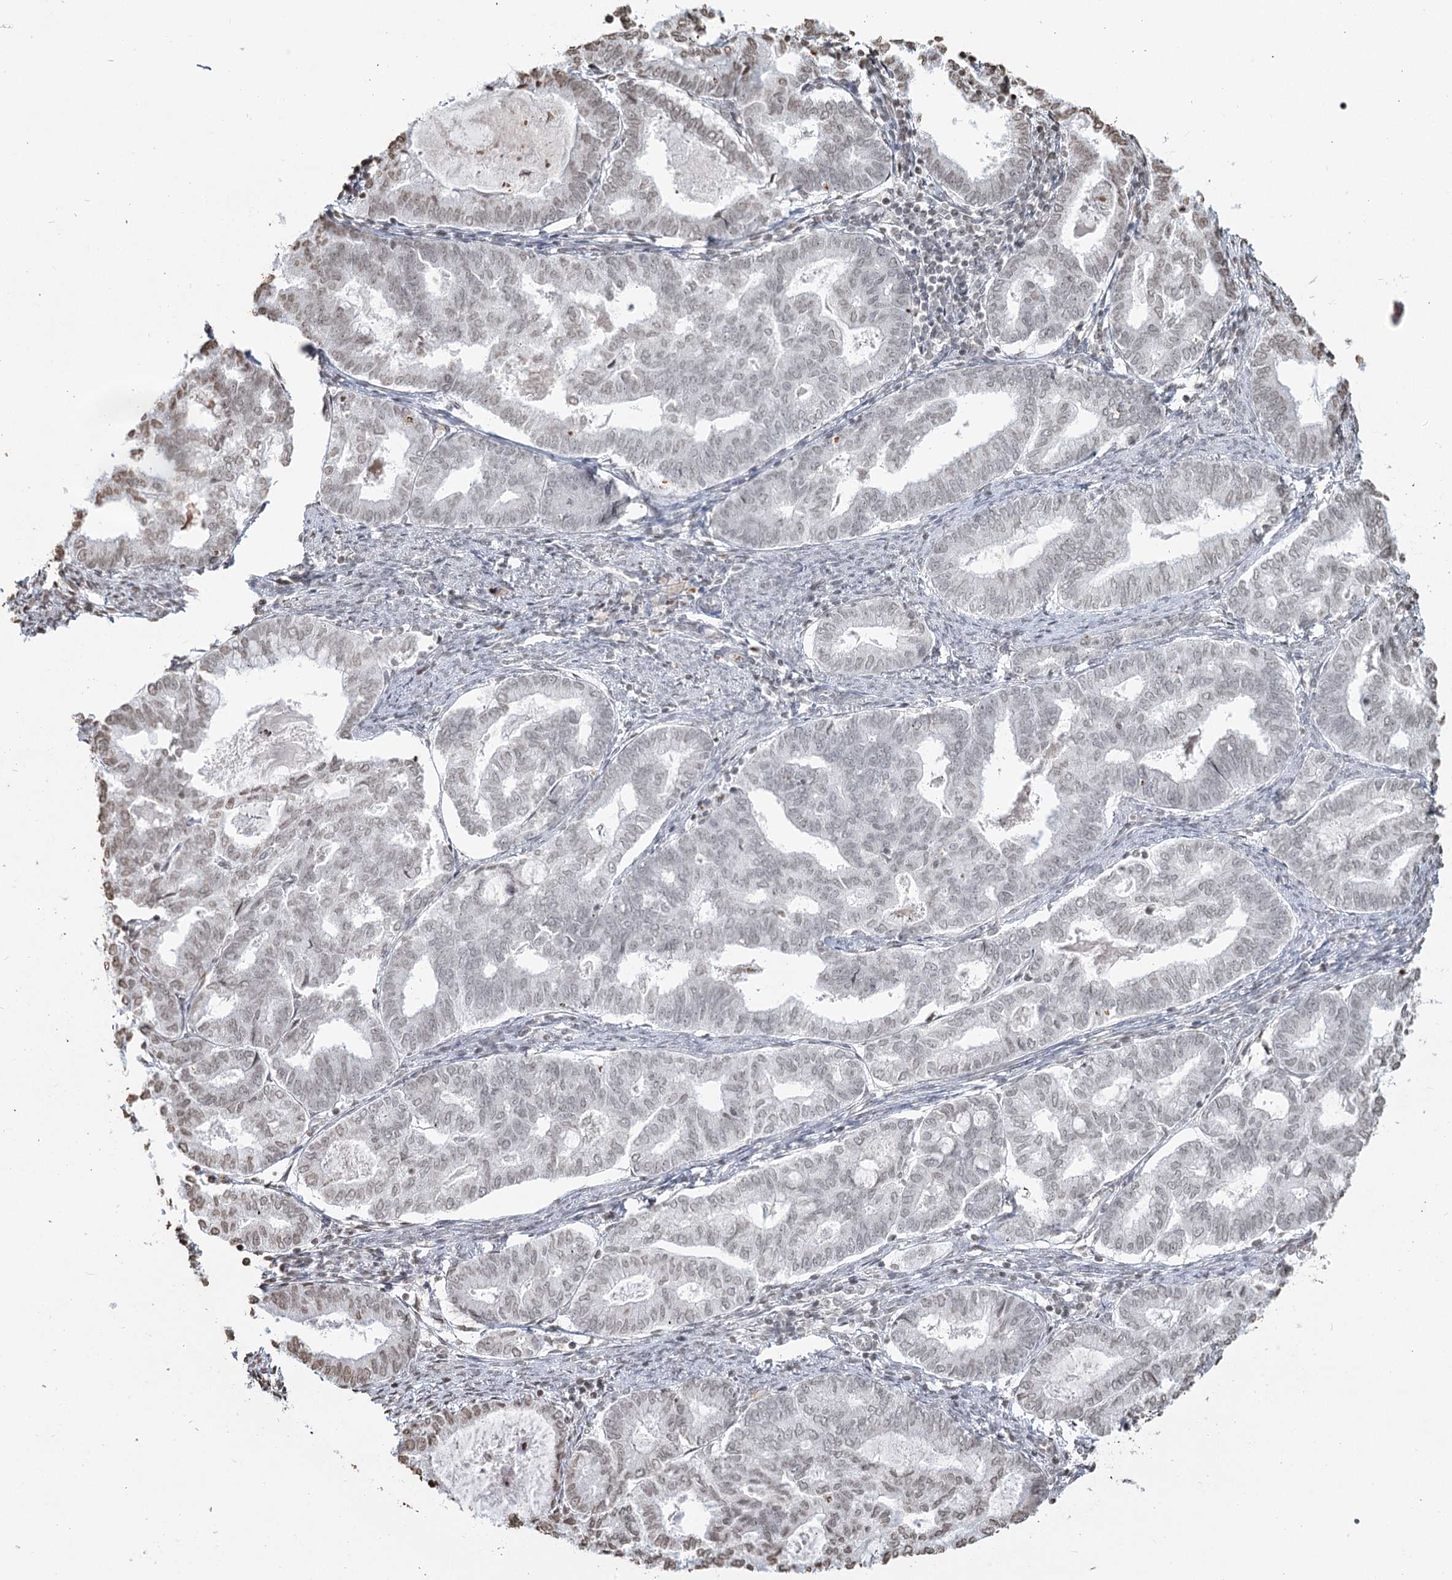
{"staining": {"intensity": "weak", "quantity": "<25%", "location": "nuclear"}, "tissue": "endometrial cancer", "cell_type": "Tumor cells", "image_type": "cancer", "snomed": [{"axis": "morphology", "description": "Adenocarcinoma, NOS"}, {"axis": "topography", "description": "Endometrium"}], "caption": "A micrograph of human endometrial cancer is negative for staining in tumor cells. (DAB IHC, high magnification).", "gene": "FAM13A", "patient": {"sex": "female", "age": 79}}